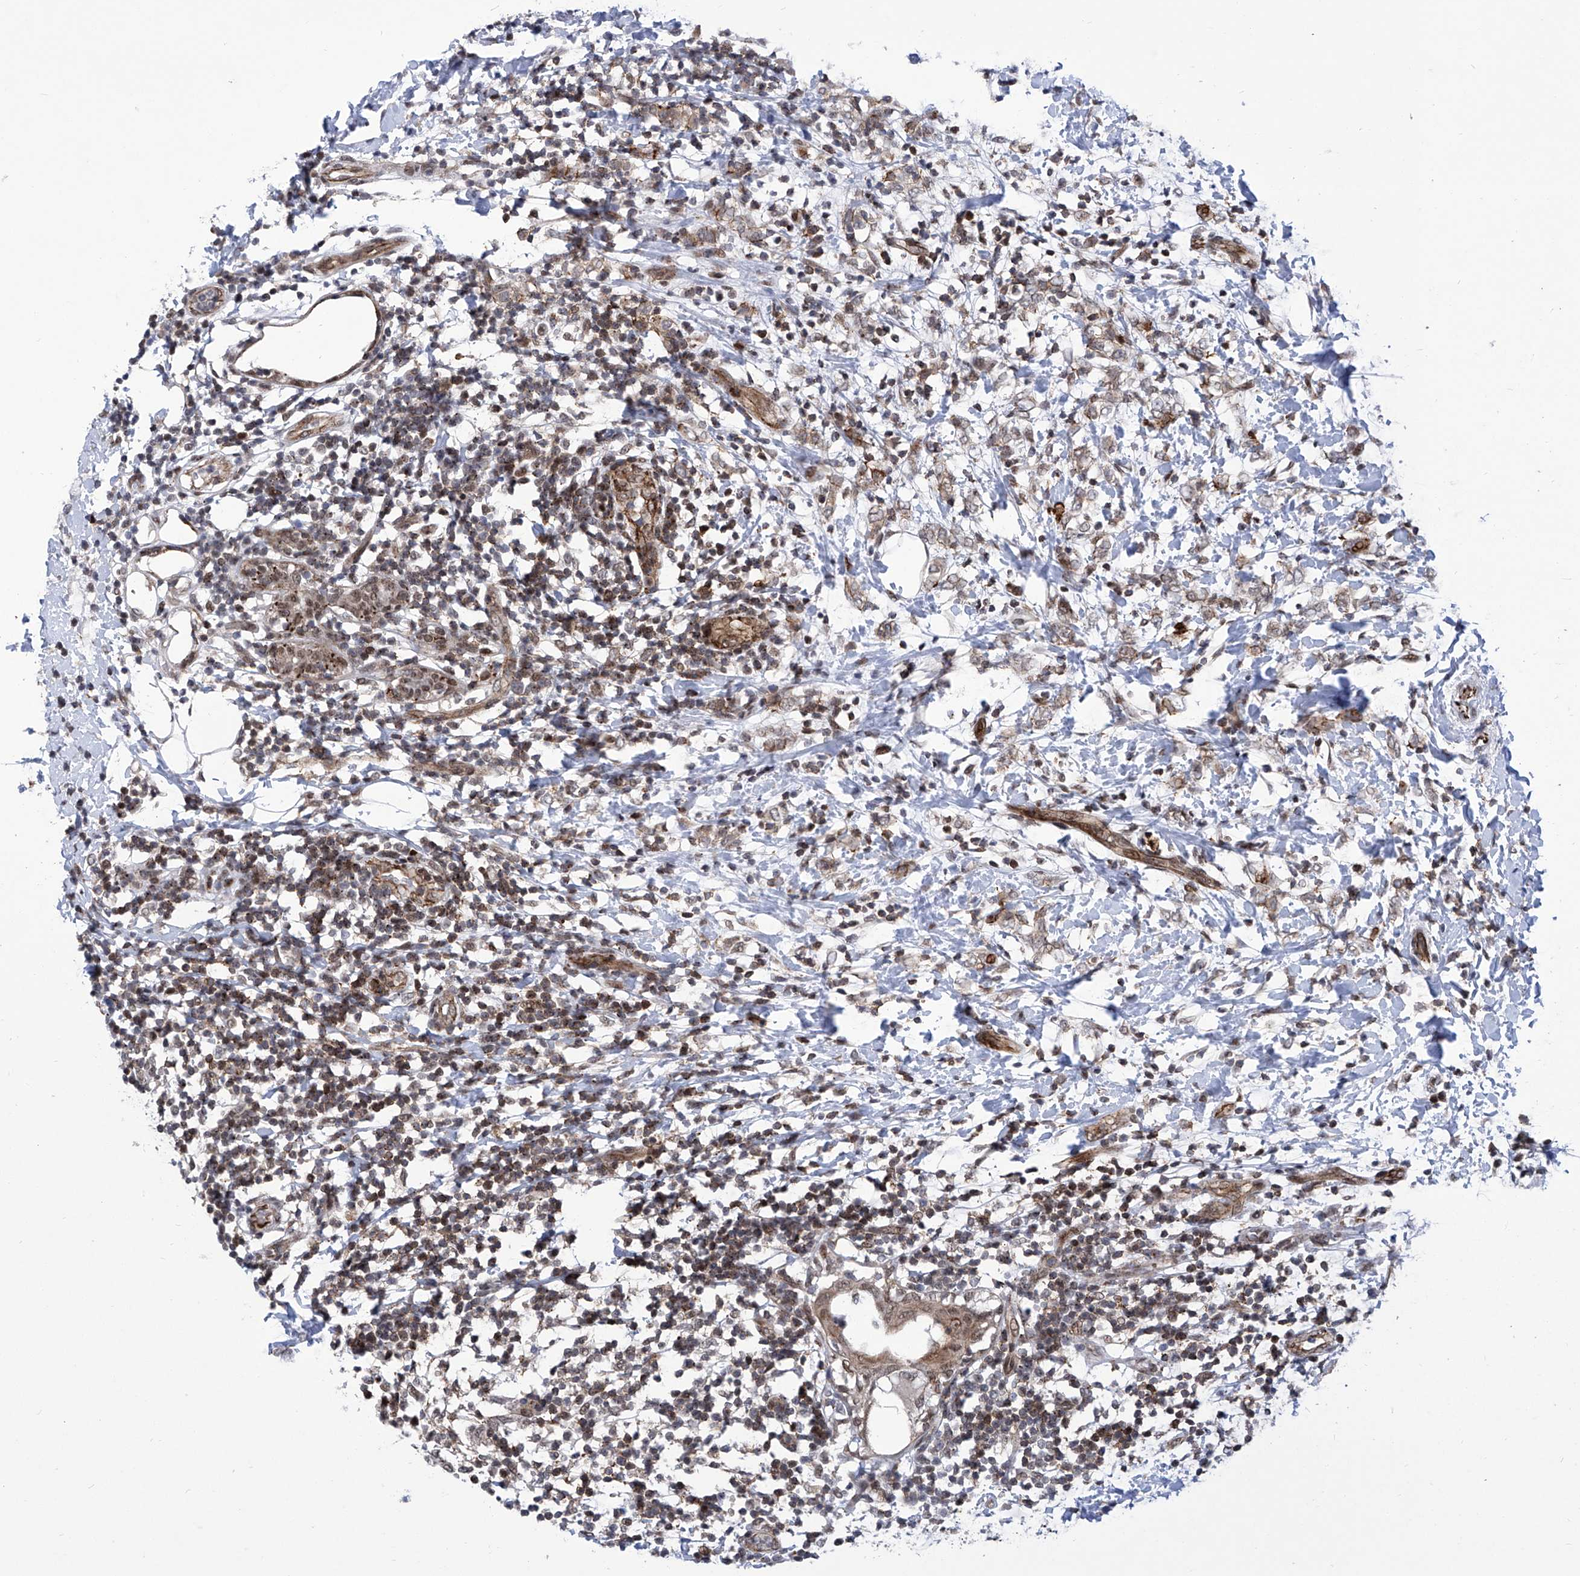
{"staining": {"intensity": "weak", "quantity": "25%-75%", "location": "cytoplasmic/membranous,nuclear"}, "tissue": "breast cancer", "cell_type": "Tumor cells", "image_type": "cancer", "snomed": [{"axis": "morphology", "description": "Normal tissue, NOS"}, {"axis": "morphology", "description": "Lobular carcinoma"}, {"axis": "topography", "description": "Breast"}], "caption": "An image of lobular carcinoma (breast) stained for a protein reveals weak cytoplasmic/membranous and nuclear brown staining in tumor cells.", "gene": "CEP290", "patient": {"sex": "female", "age": 47}}